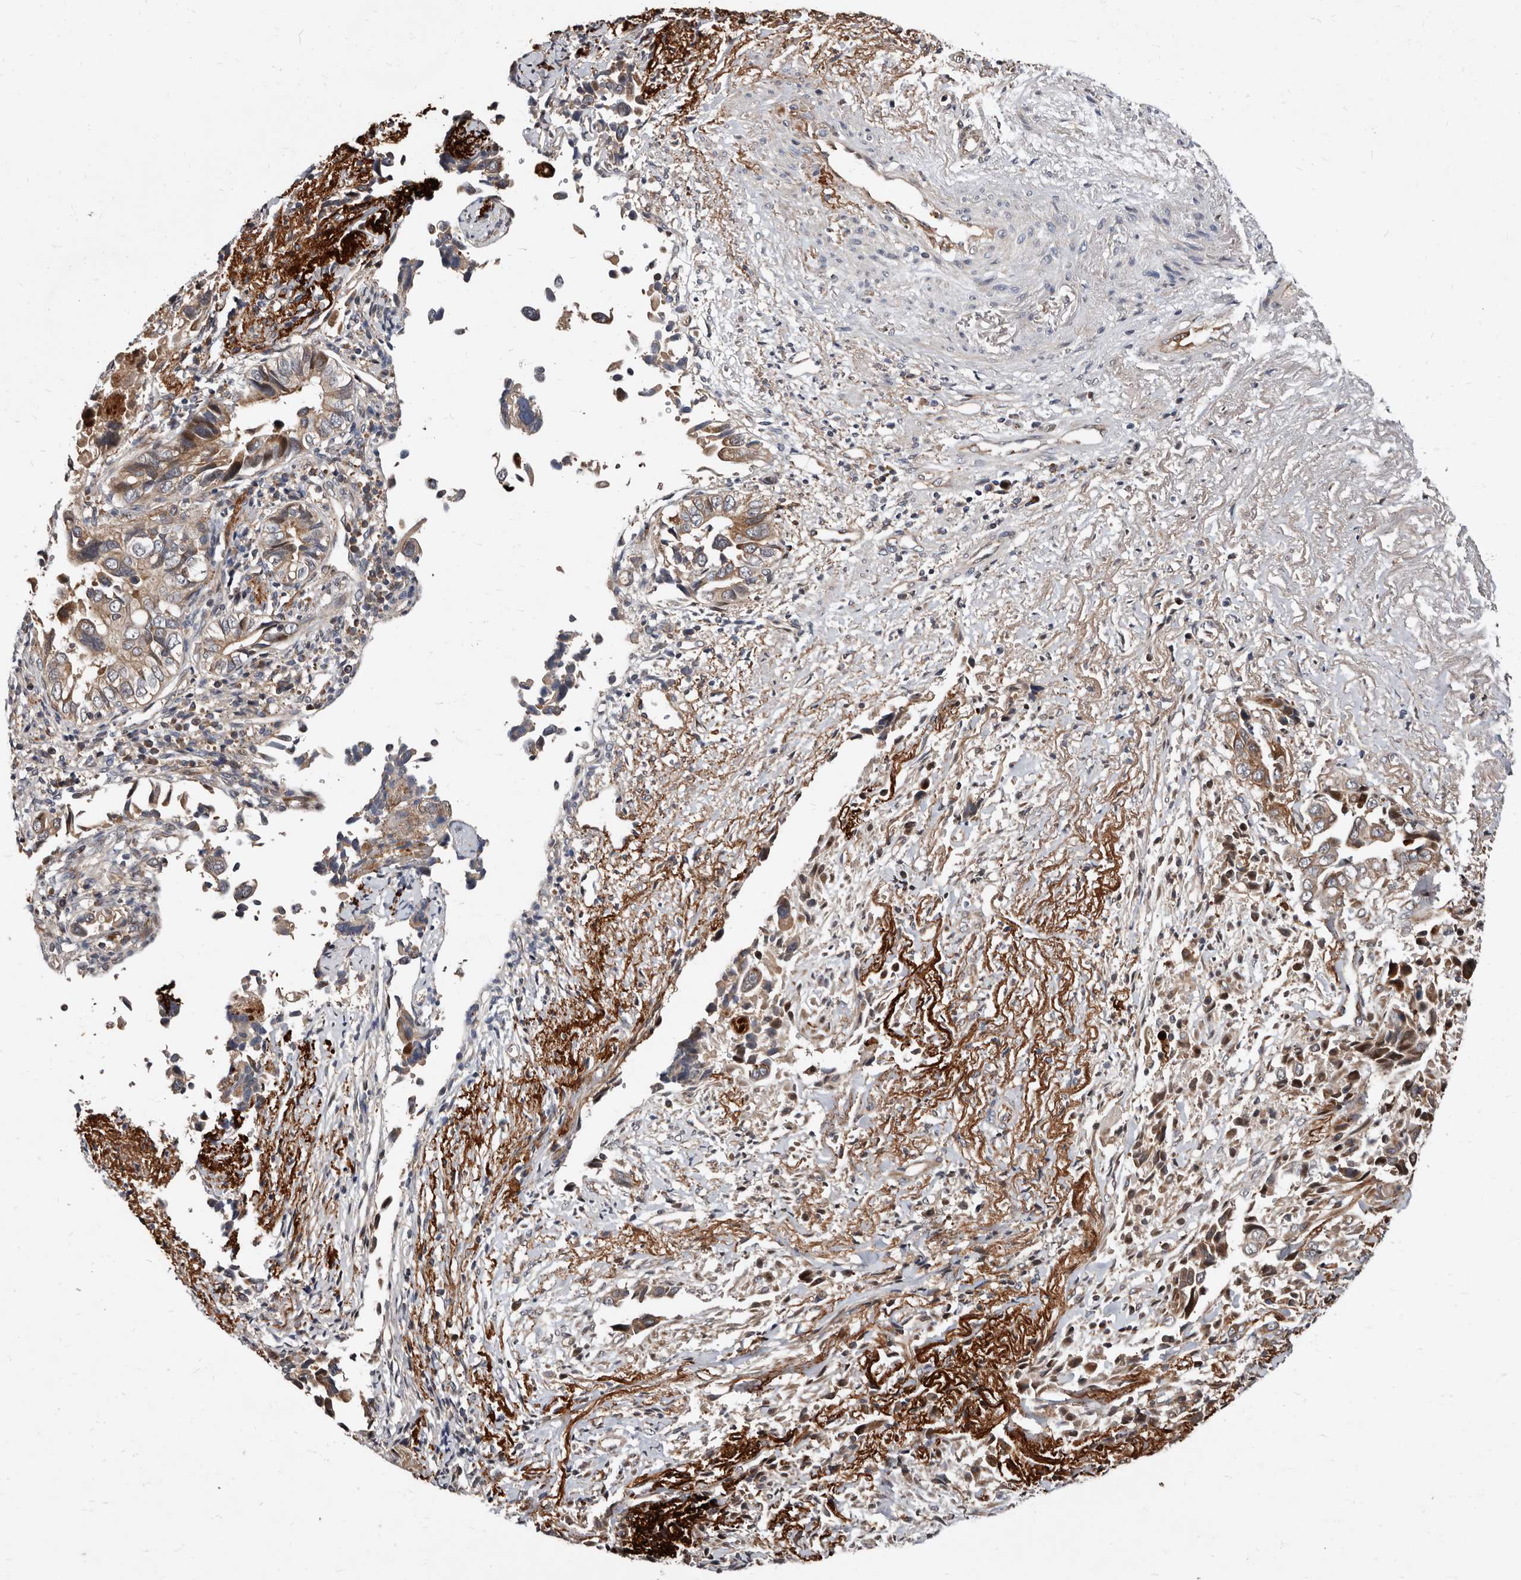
{"staining": {"intensity": "moderate", "quantity": ">75%", "location": "cytoplasmic/membranous"}, "tissue": "liver cancer", "cell_type": "Tumor cells", "image_type": "cancer", "snomed": [{"axis": "morphology", "description": "Cholangiocarcinoma"}, {"axis": "topography", "description": "Liver"}], "caption": "Protein expression analysis of human liver cholangiocarcinoma reveals moderate cytoplasmic/membranous expression in about >75% of tumor cells. Immunohistochemistry (ihc) stains the protein of interest in brown and the nuclei are stained blue.", "gene": "WEE2", "patient": {"sex": "female", "age": 79}}